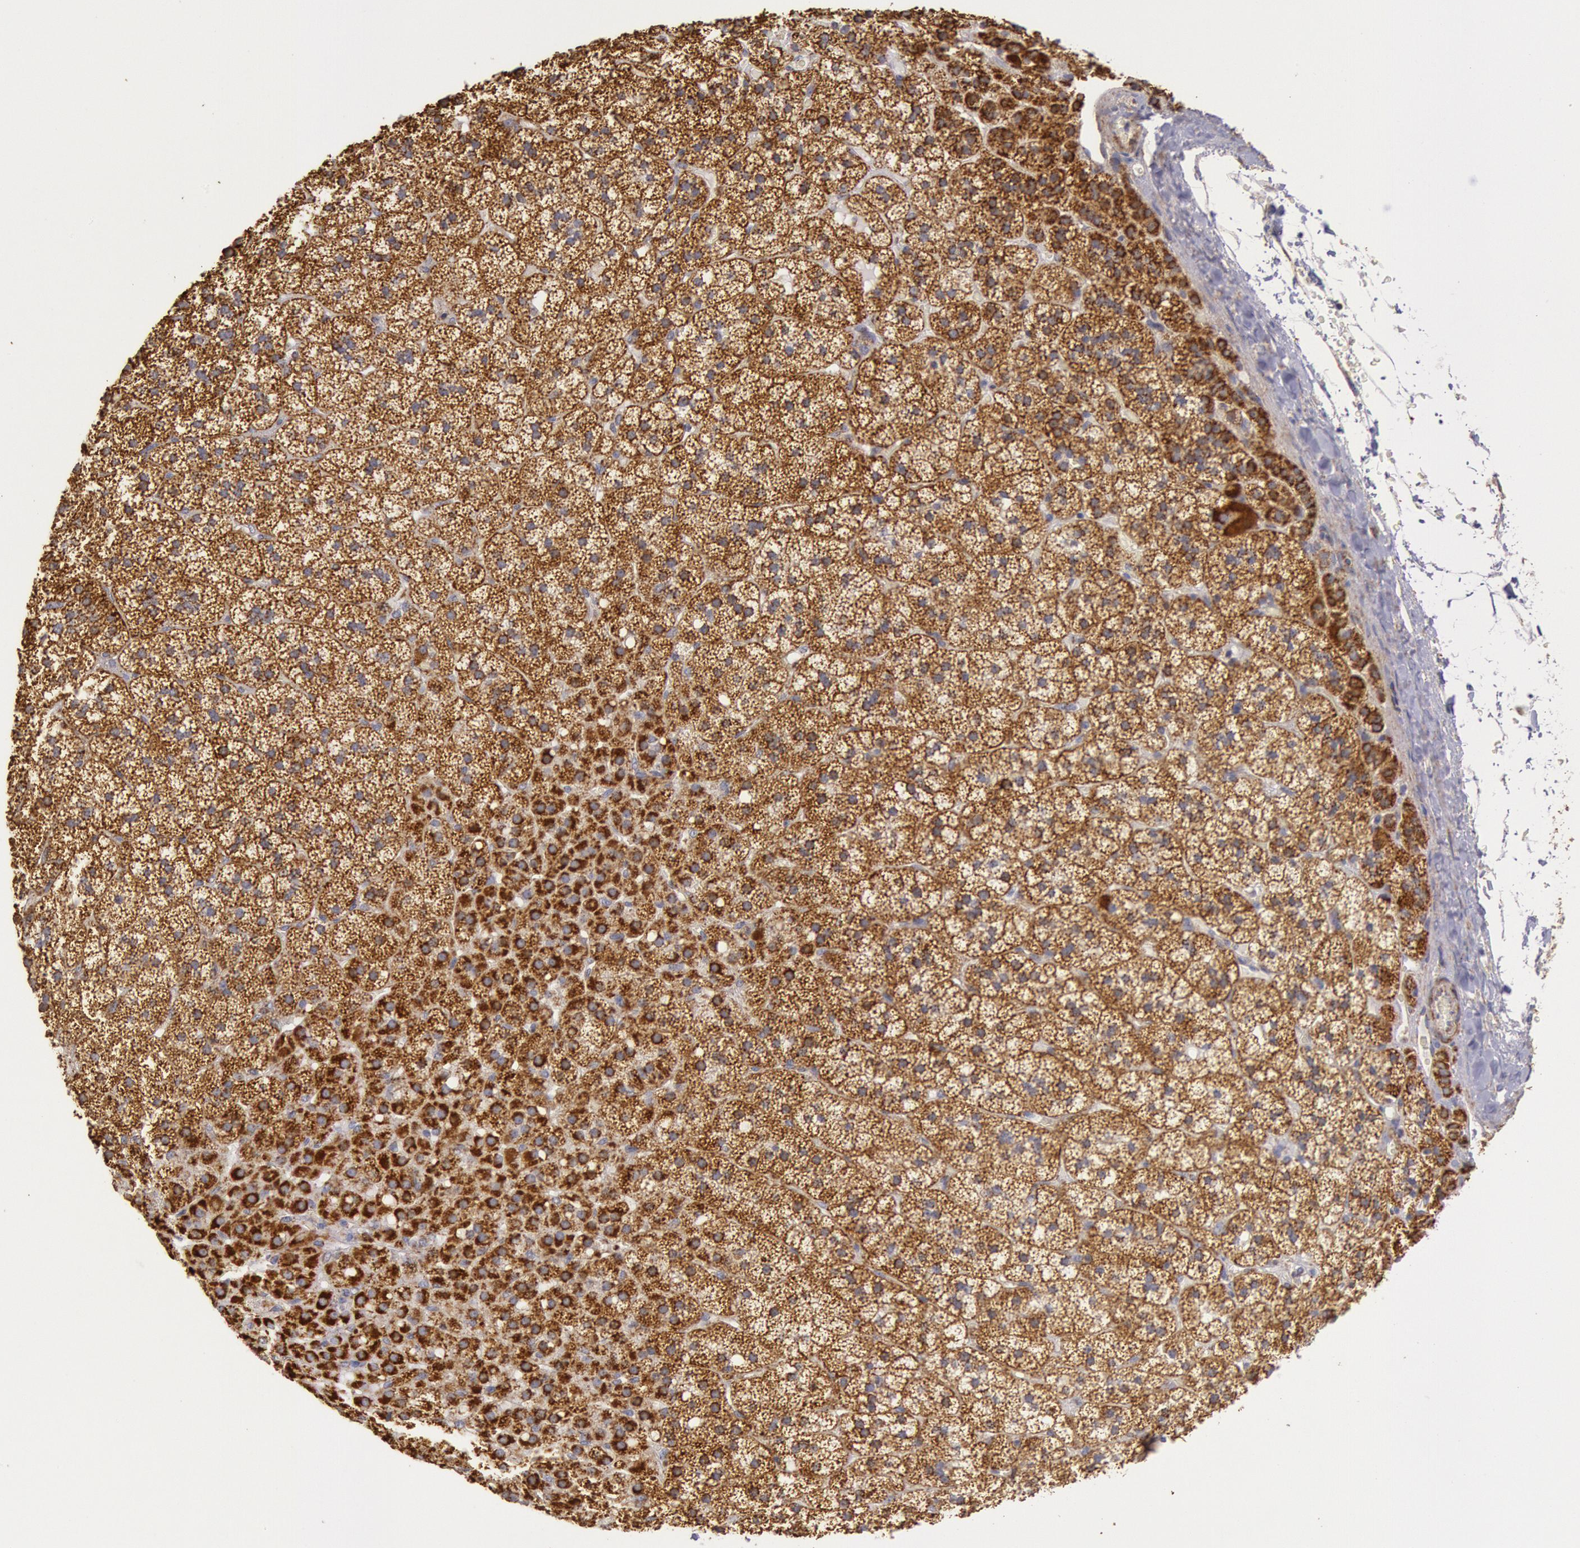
{"staining": {"intensity": "strong", "quantity": ">75%", "location": "cytoplasmic/membranous"}, "tissue": "adrenal gland", "cell_type": "Glandular cells", "image_type": "normal", "snomed": [{"axis": "morphology", "description": "Normal tissue, NOS"}, {"axis": "topography", "description": "Adrenal gland"}], "caption": "Immunohistochemical staining of benign human adrenal gland shows high levels of strong cytoplasmic/membranous positivity in about >75% of glandular cells.", "gene": "CYC1", "patient": {"sex": "male", "age": 35}}